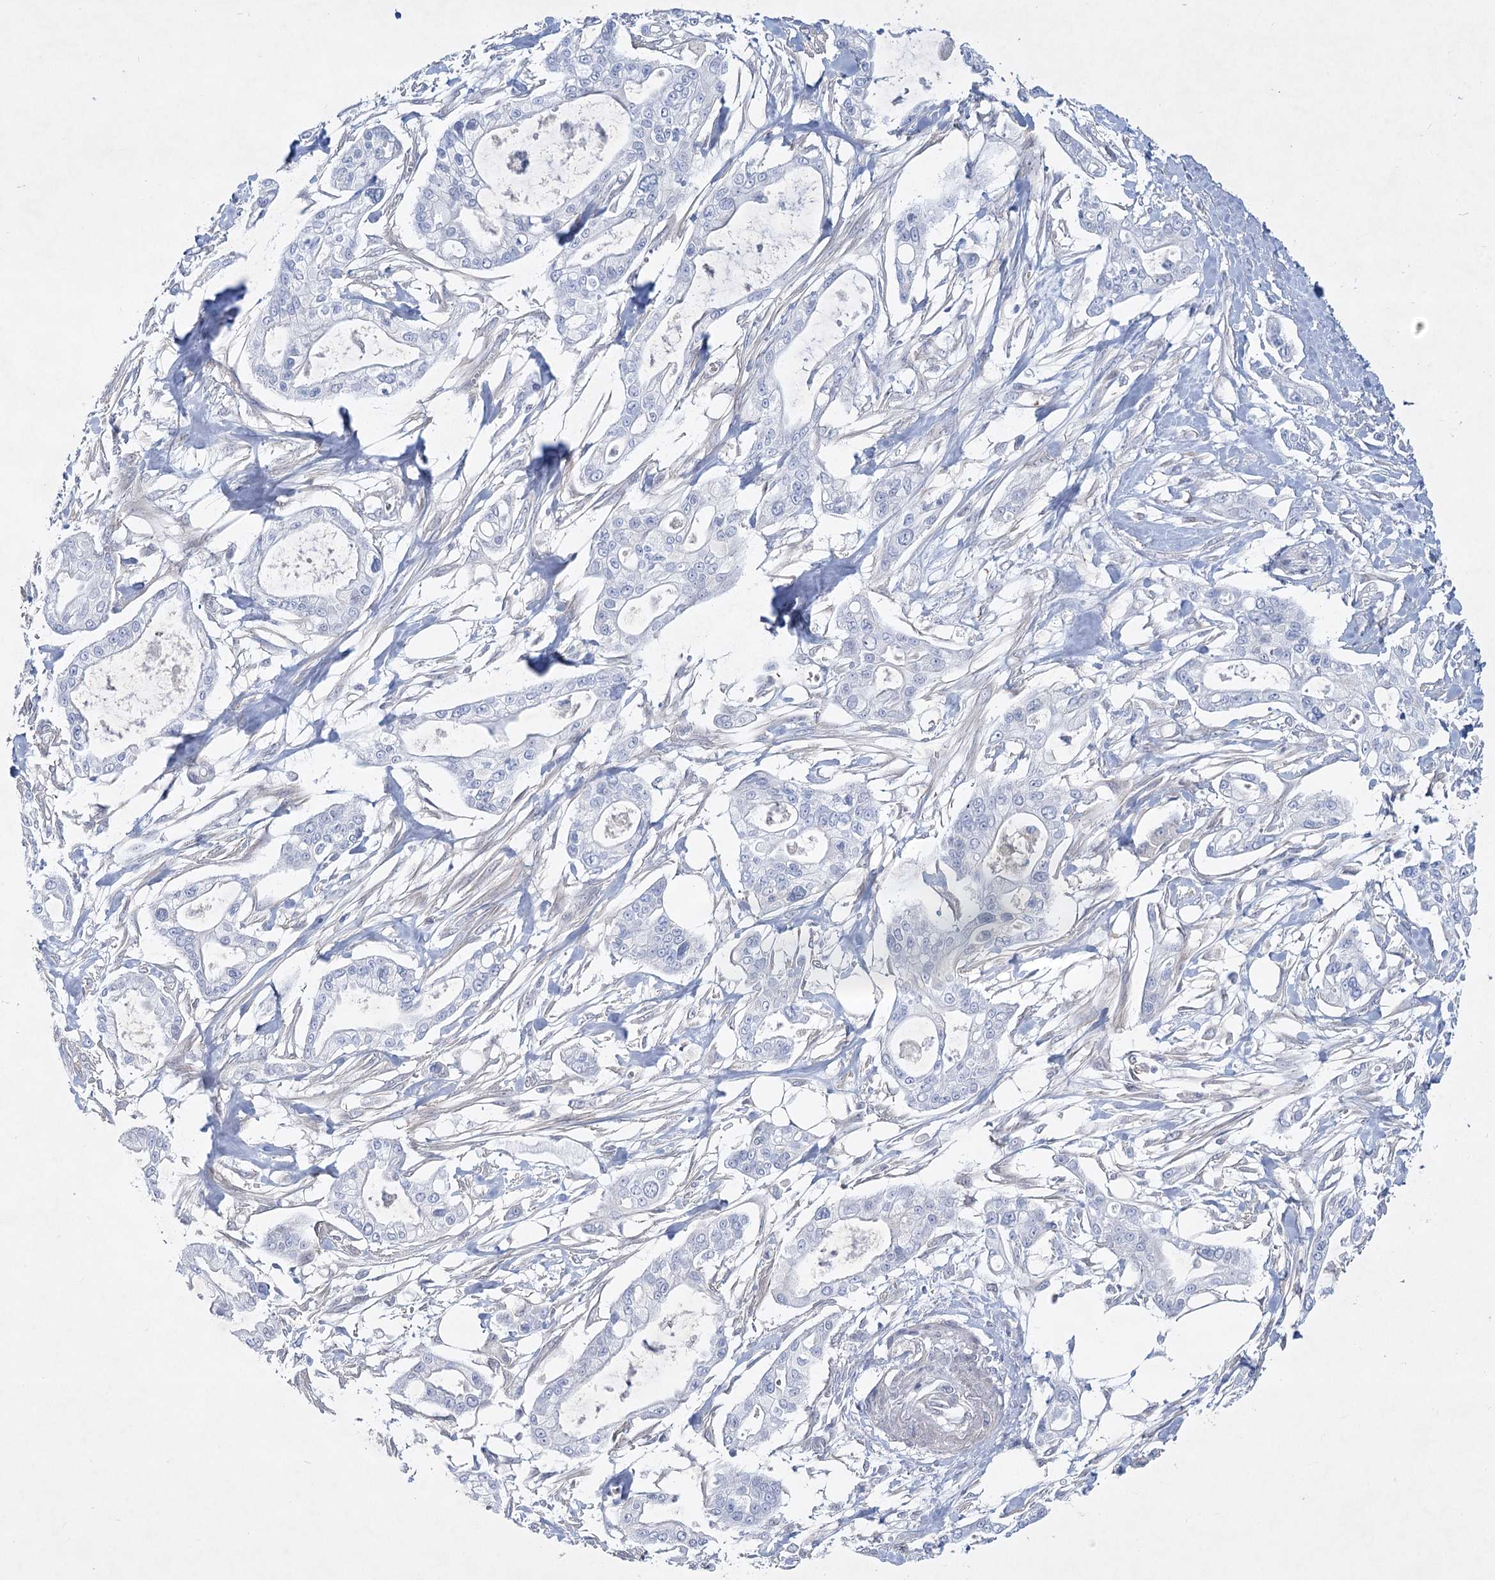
{"staining": {"intensity": "negative", "quantity": "none", "location": "none"}, "tissue": "pancreatic cancer", "cell_type": "Tumor cells", "image_type": "cancer", "snomed": [{"axis": "morphology", "description": "Adenocarcinoma, NOS"}, {"axis": "topography", "description": "Pancreas"}], "caption": "There is no significant expression in tumor cells of adenocarcinoma (pancreatic).", "gene": "AAMDC", "patient": {"sex": "male", "age": 68}}